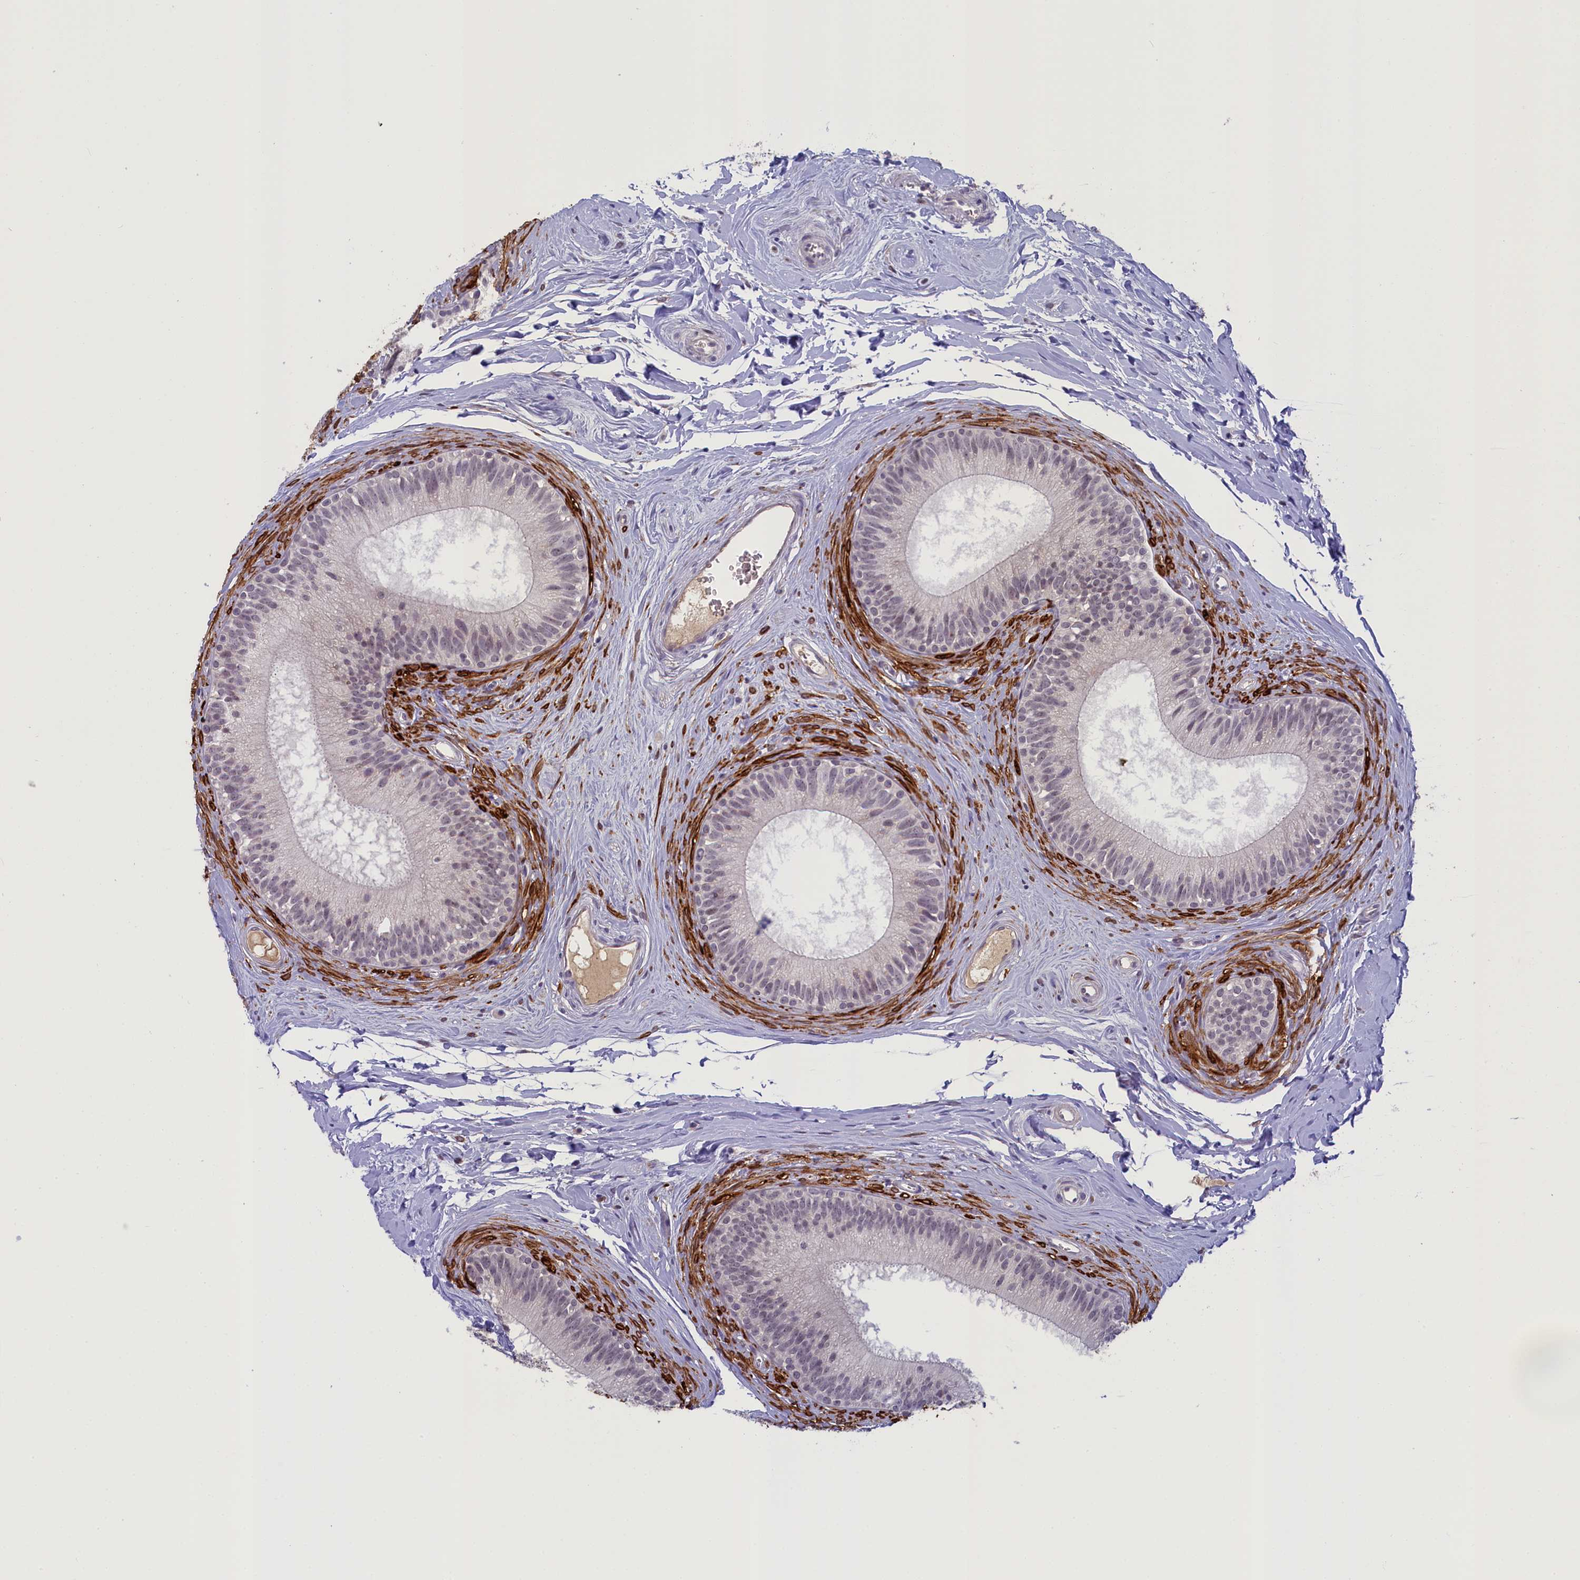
{"staining": {"intensity": "weak", "quantity": ">75%", "location": "nuclear"}, "tissue": "epididymis", "cell_type": "Glandular cells", "image_type": "normal", "snomed": [{"axis": "morphology", "description": "Normal tissue, NOS"}, {"axis": "topography", "description": "Epididymis"}], "caption": "High-power microscopy captured an IHC photomicrograph of unremarkable epididymis, revealing weak nuclear staining in about >75% of glandular cells.", "gene": "CRAMP1", "patient": {"sex": "male", "age": 33}}